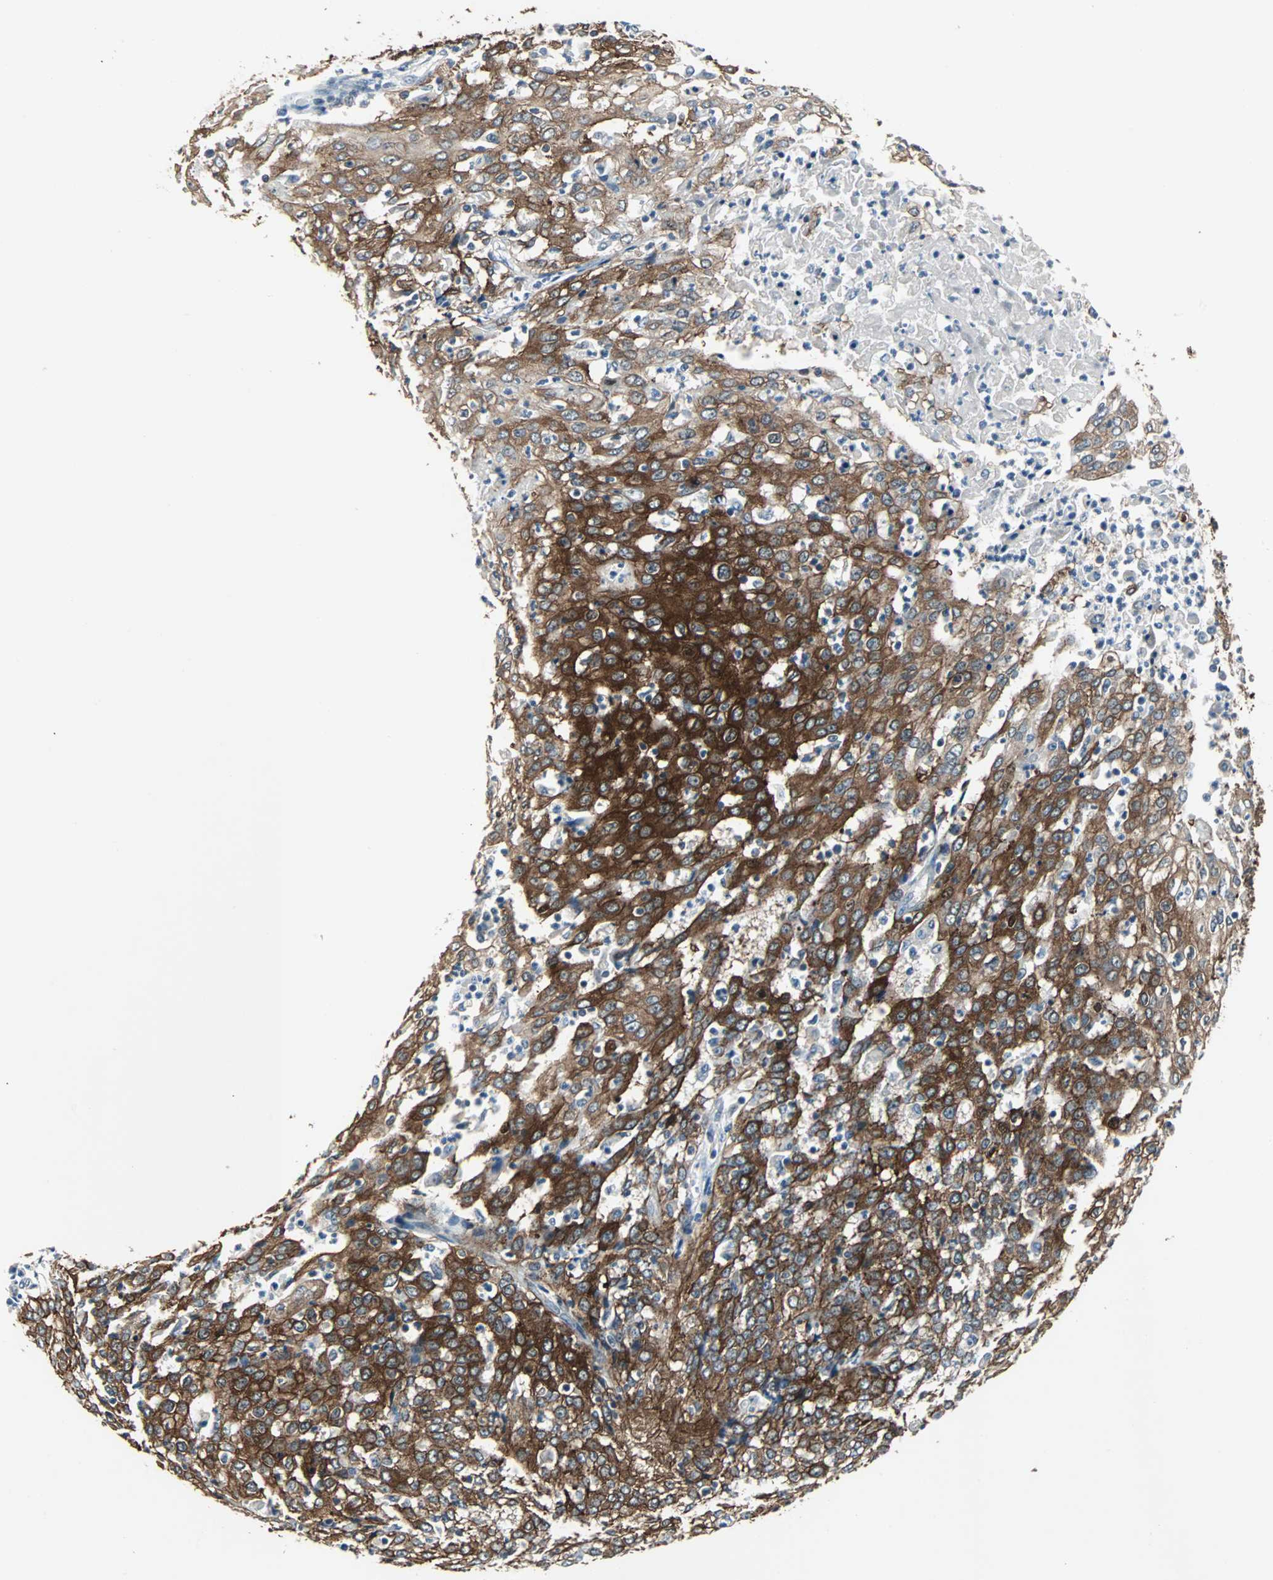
{"staining": {"intensity": "strong", "quantity": ">75%", "location": "cytoplasmic/membranous"}, "tissue": "cervical cancer", "cell_type": "Tumor cells", "image_type": "cancer", "snomed": [{"axis": "morphology", "description": "Squamous cell carcinoma, NOS"}, {"axis": "topography", "description": "Cervix"}], "caption": "Tumor cells demonstrate high levels of strong cytoplasmic/membranous staining in about >75% of cells in human cervical squamous cell carcinoma.", "gene": "CMC2", "patient": {"sex": "female", "age": 39}}